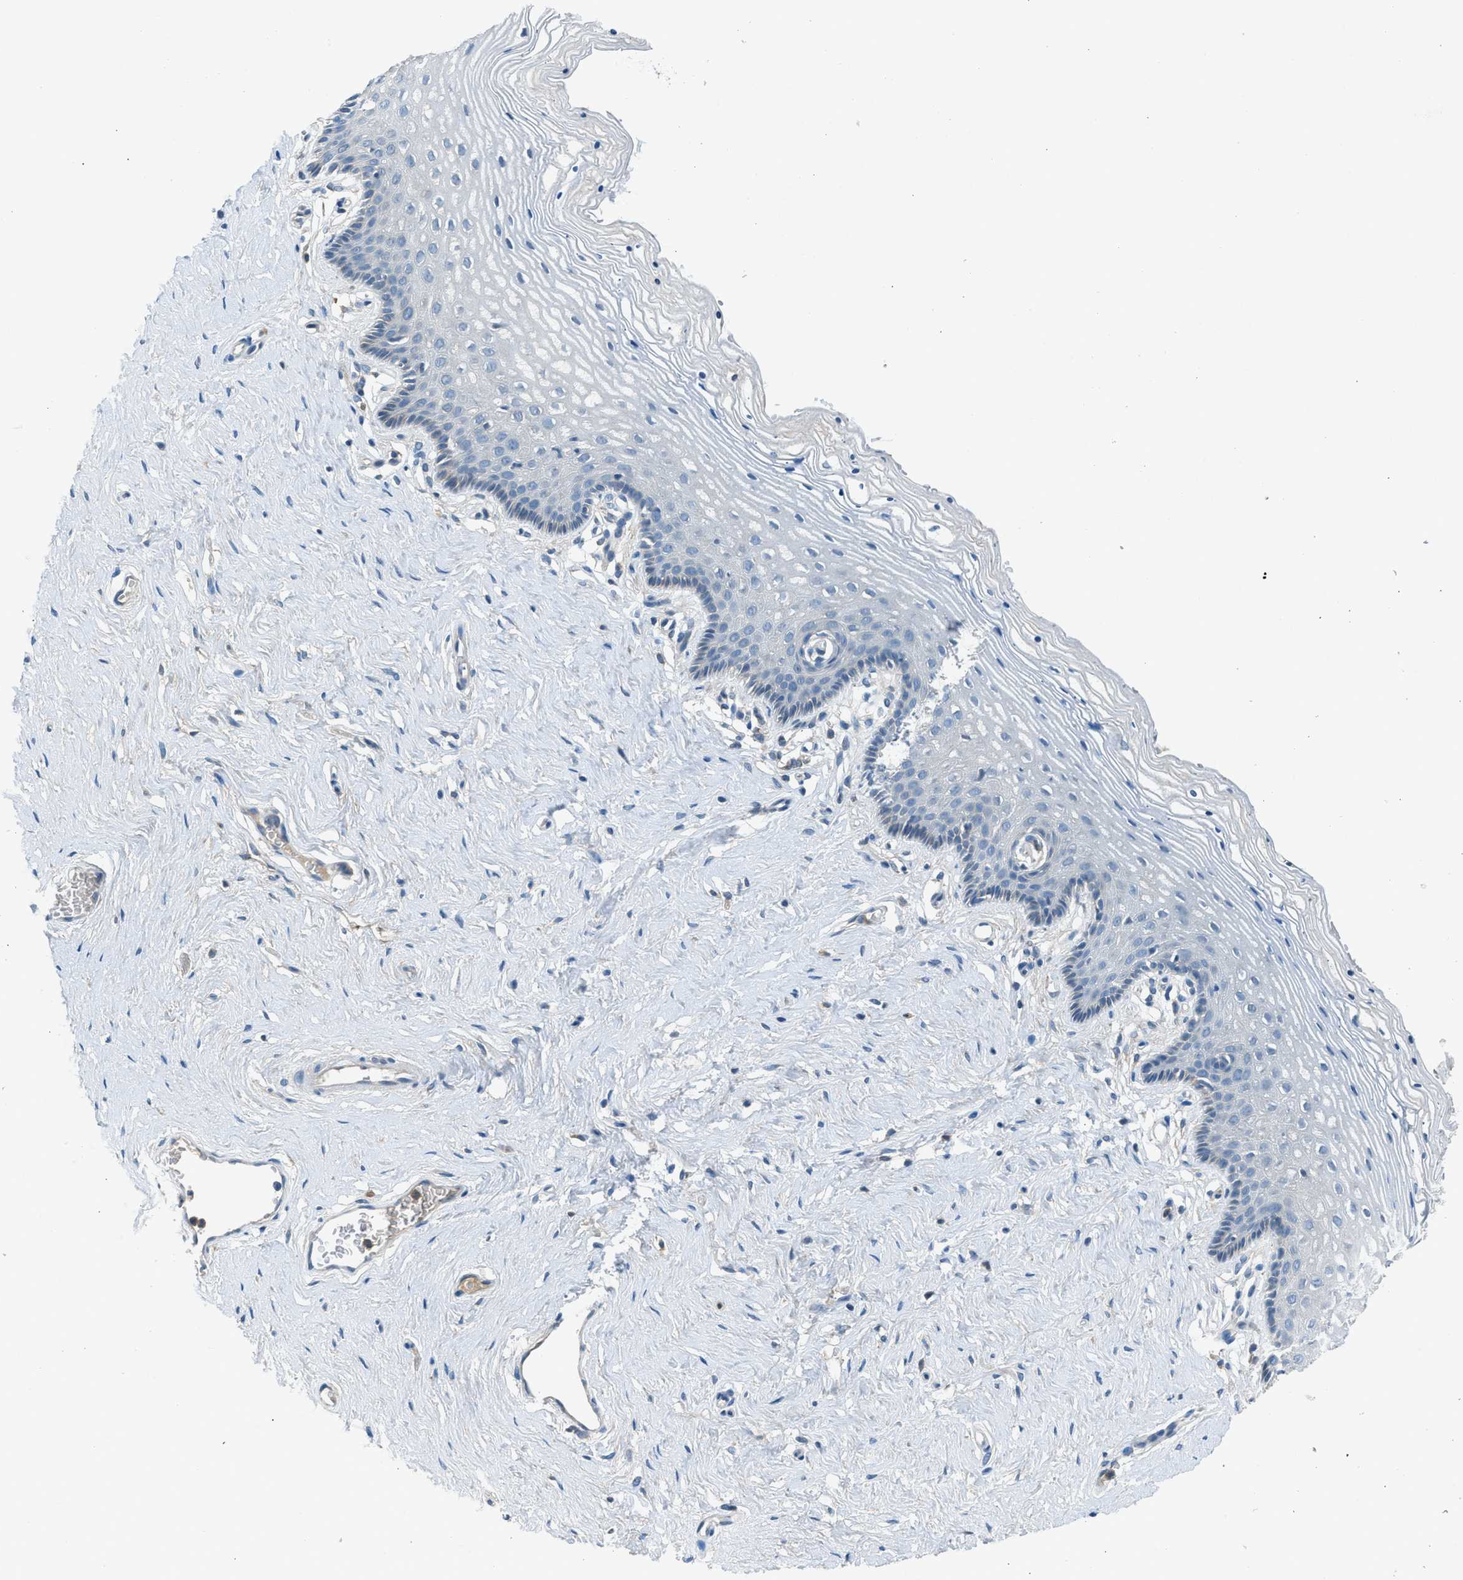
{"staining": {"intensity": "negative", "quantity": "none", "location": "none"}, "tissue": "vagina", "cell_type": "Squamous epithelial cells", "image_type": "normal", "snomed": [{"axis": "morphology", "description": "Normal tissue, NOS"}, {"axis": "topography", "description": "Vagina"}], "caption": "DAB immunohistochemical staining of unremarkable human vagina reveals no significant positivity in squamous epithelial cells.", "gene": "BMP1", "patient": {"sex": "female", "age": 32}}